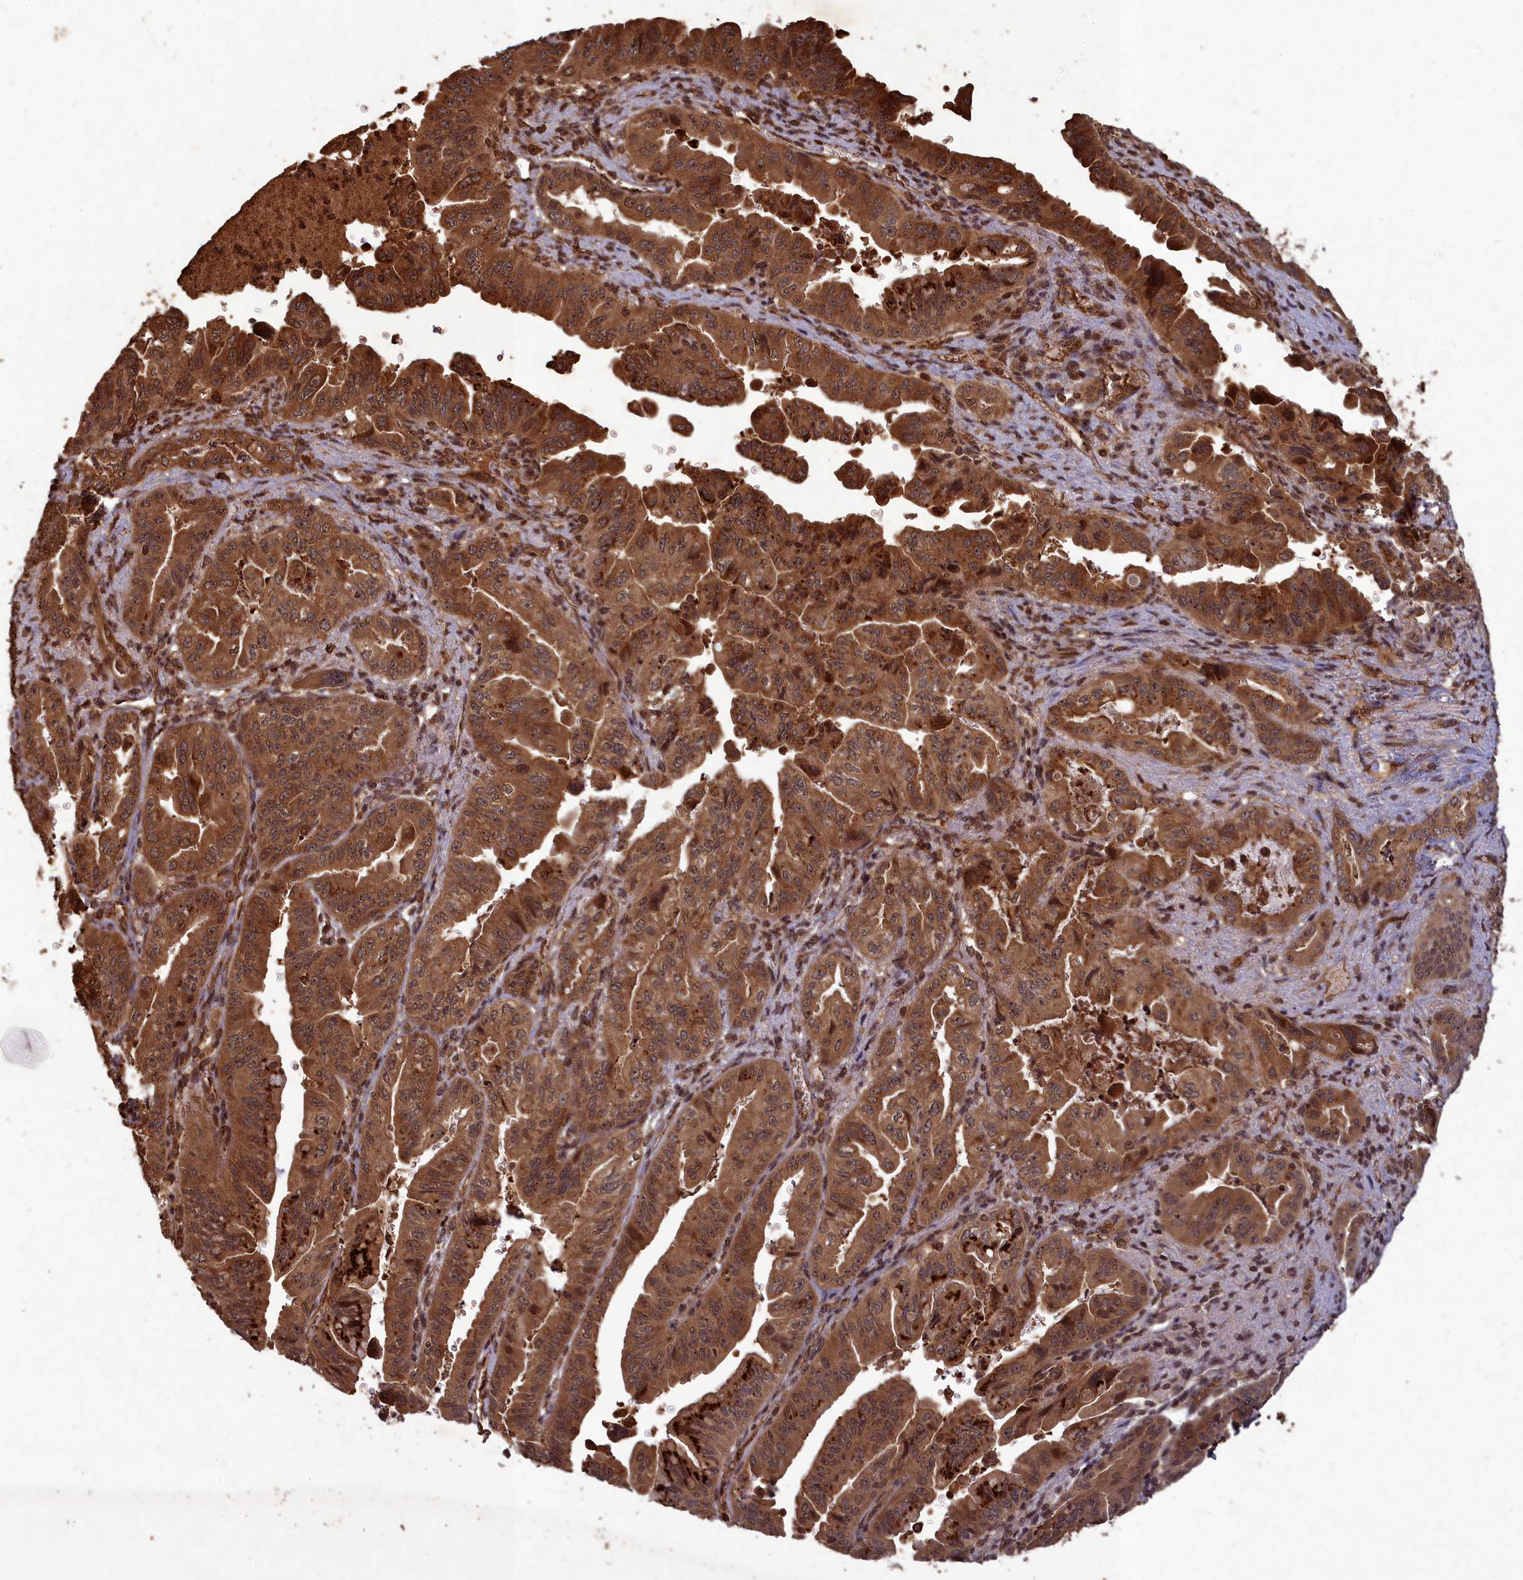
{"staining": {"intensity": "strong", "quantity": ">75%", "location": "cytoplasmic/membranous"}, "tissue": "pancreatic cancer", "cell_type": "Tumor cells", "image_type": "cancer", "snomed": [{"axis": "morphology", "description": "Adenocarcinoma, NOS"}, {"axis": "topography", "description": "Pancreas"}], "caption": "This photomicrograph demonstrates immunohistochemistry (IHC) staining of pancreatic cancer (adenocarcinoma), with high strong cytoplasmic/membranous staining in approximately >75% of tumor cells.", "gene": "SRMS", "patient": {"sex": "male", "age": 70}}